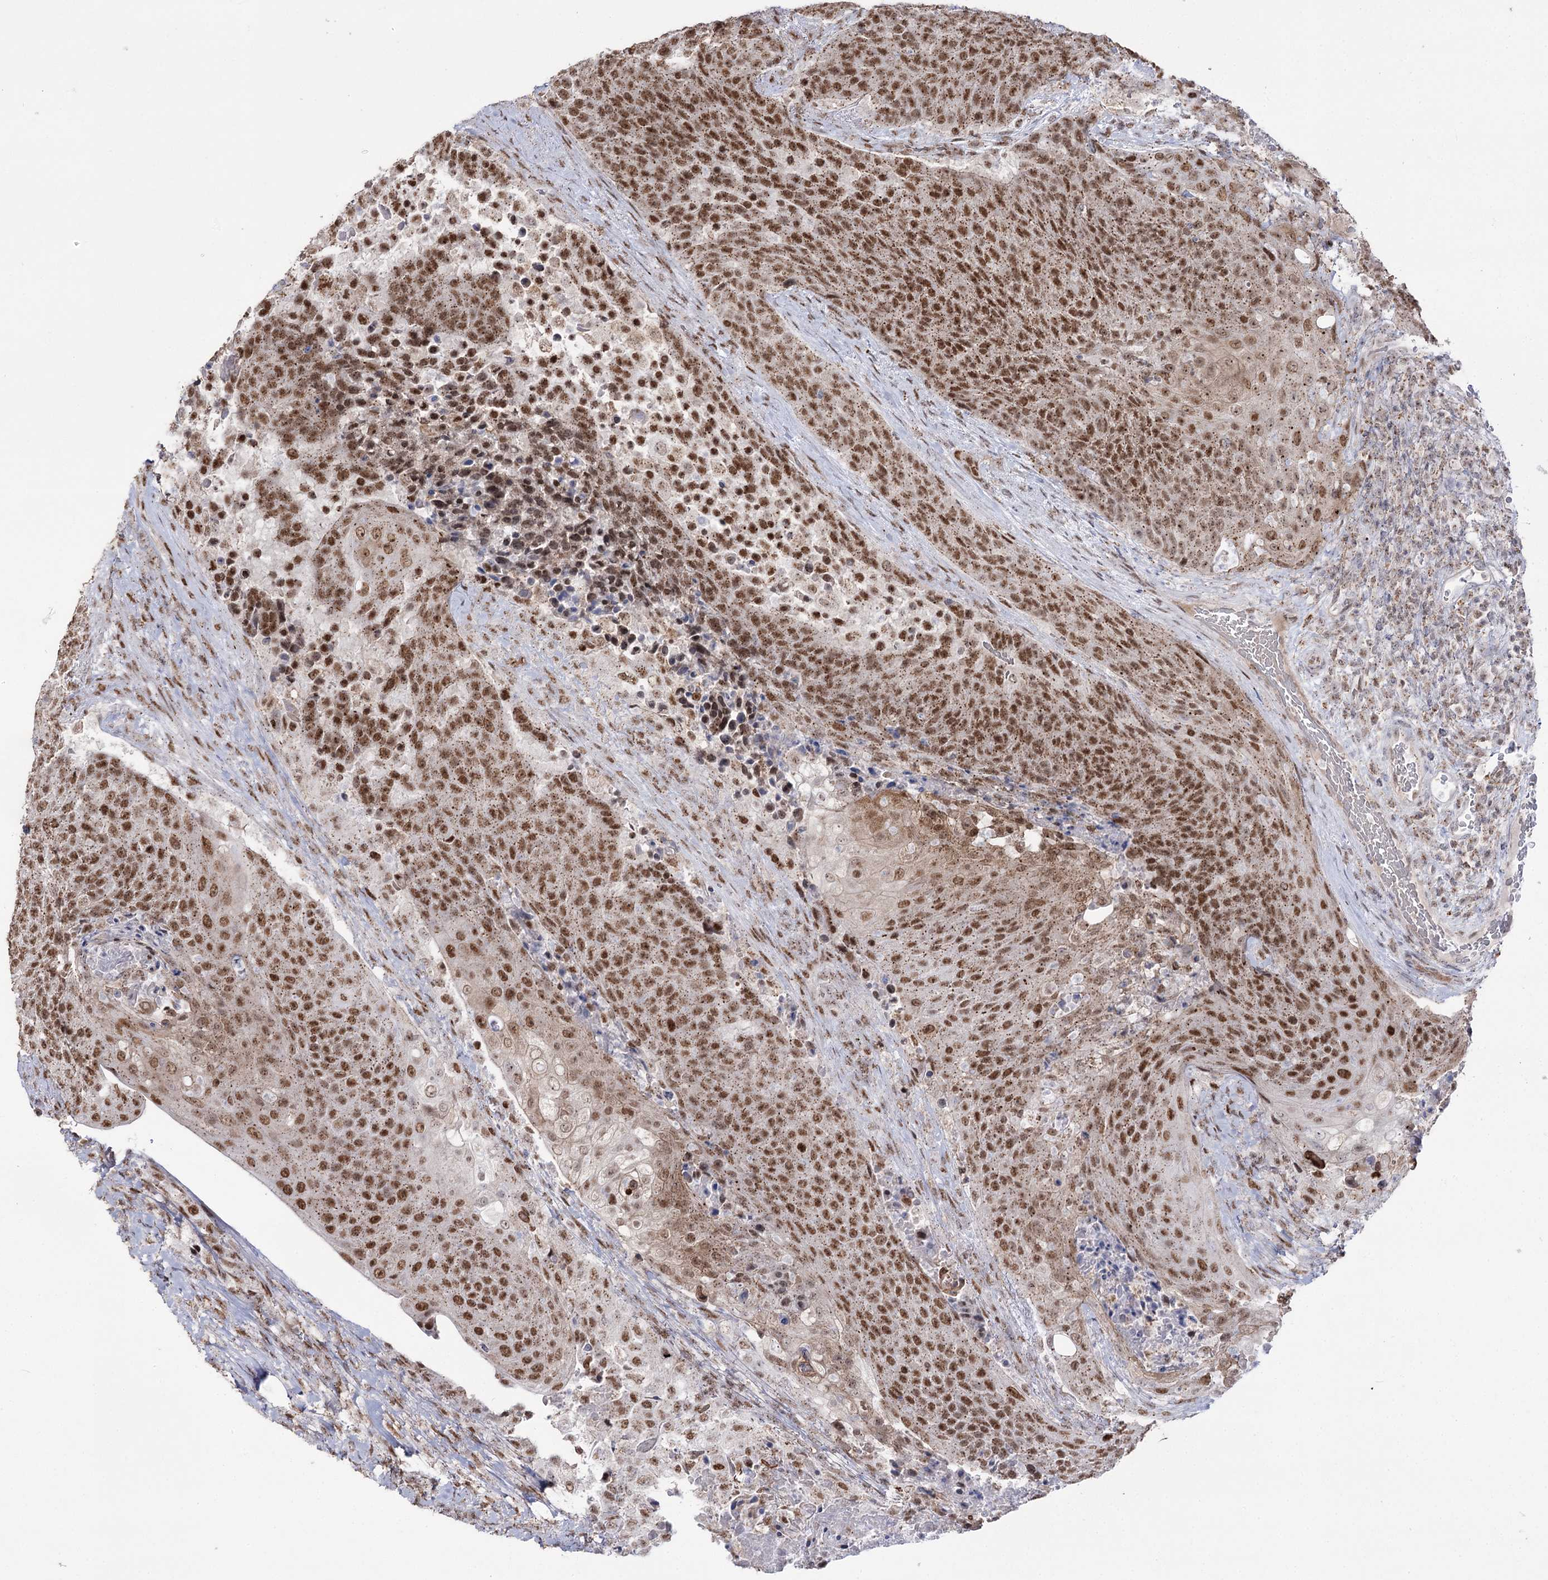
{"staining": {"intensity": "moderate", "quantity": ">75%", "location": "cytoplasmic/membranous,nuclear"}, "tissue": "urothelial cancer", "cell_type": "Tumor cells", "image_type": "cancer", "snomed": [{"axis": "morphology", "description": "Urothelial carcinoma, High grade"}, {"axis": "topography", "description": "Urinary bladder"}], "caption": "IHC photomicrograph of neoplastic tissue: urothelial carcinoma (high-grade) stained using immunohistochemistry (IHC) demonstrates medium levels of moderate protein expression localized specifically in the cytoplasmic/membranous and nuclear of tumor cells, appearing as a cytoplasmic/membranous and nuclear brown color.", "gene": "VGLL4", "patient": {"sex": "female", "age": 63}}